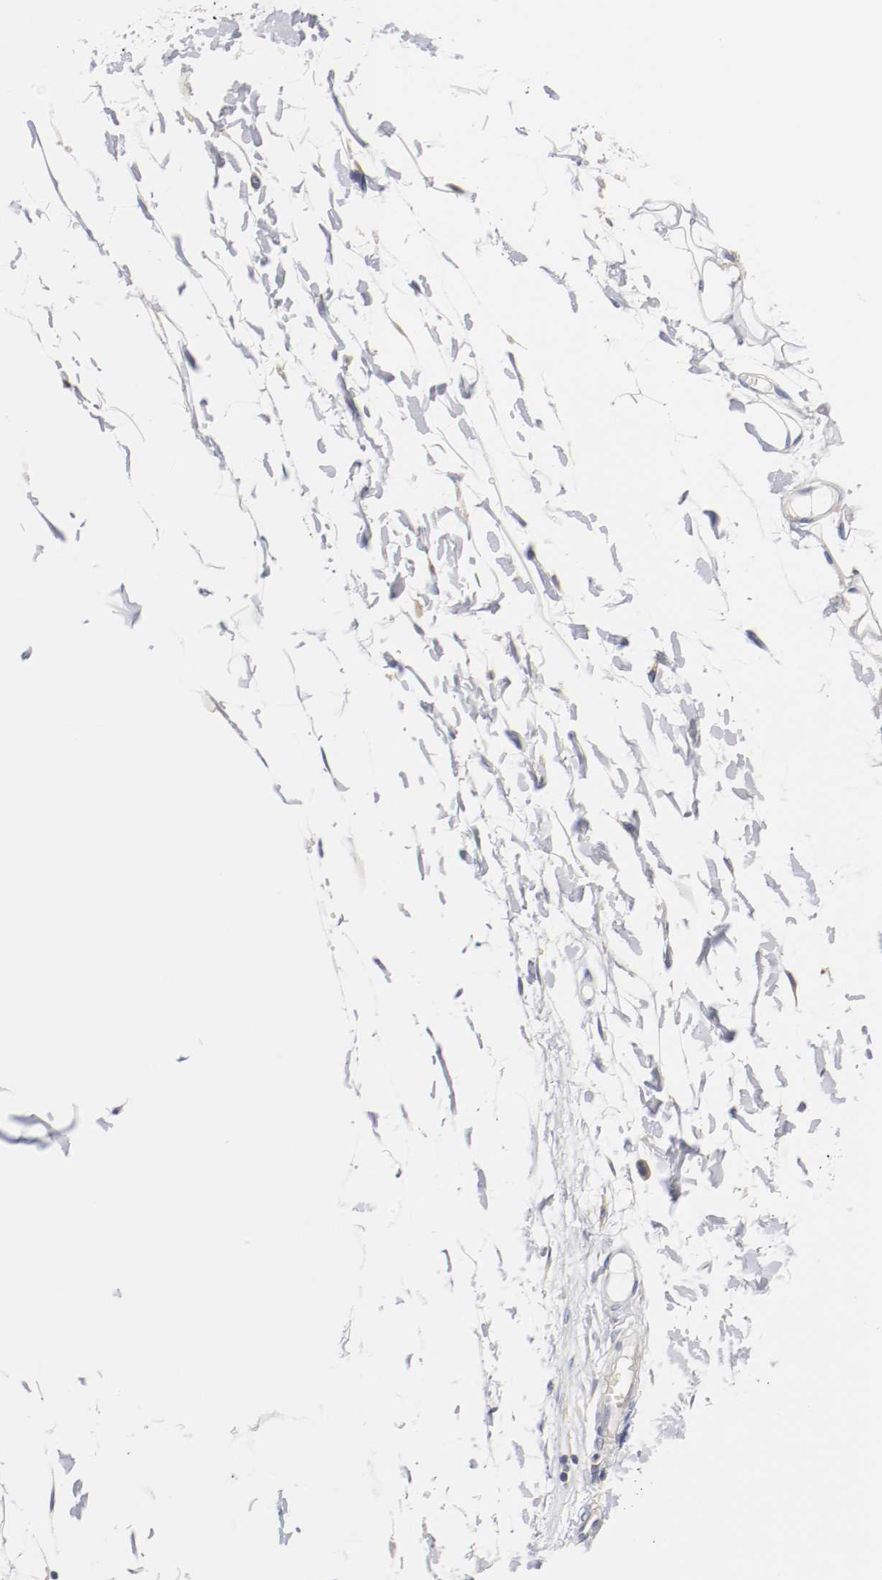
{"staining": {"intensity": "negative", "quantity": "none", "location": "none"}, "tissue": "adipose tissue", "cell_type": "Adipocytes", "image_type": "normal", "snomed": [{"axis": "morphology", "description": "Normal tissue, NOS"}, {"axis": "morphology", "description": "Inflammation, NOS"}, {"axis": "topography", "description": "Vascular tissue"}, {"axis": "topography", "description": "Salivary gland"}], "caption": "IHC of normal adipose tissue demonstrates no expression in adipocytes.", "gene": "HGS", "patient": {"sex": "female", "age": 75}}